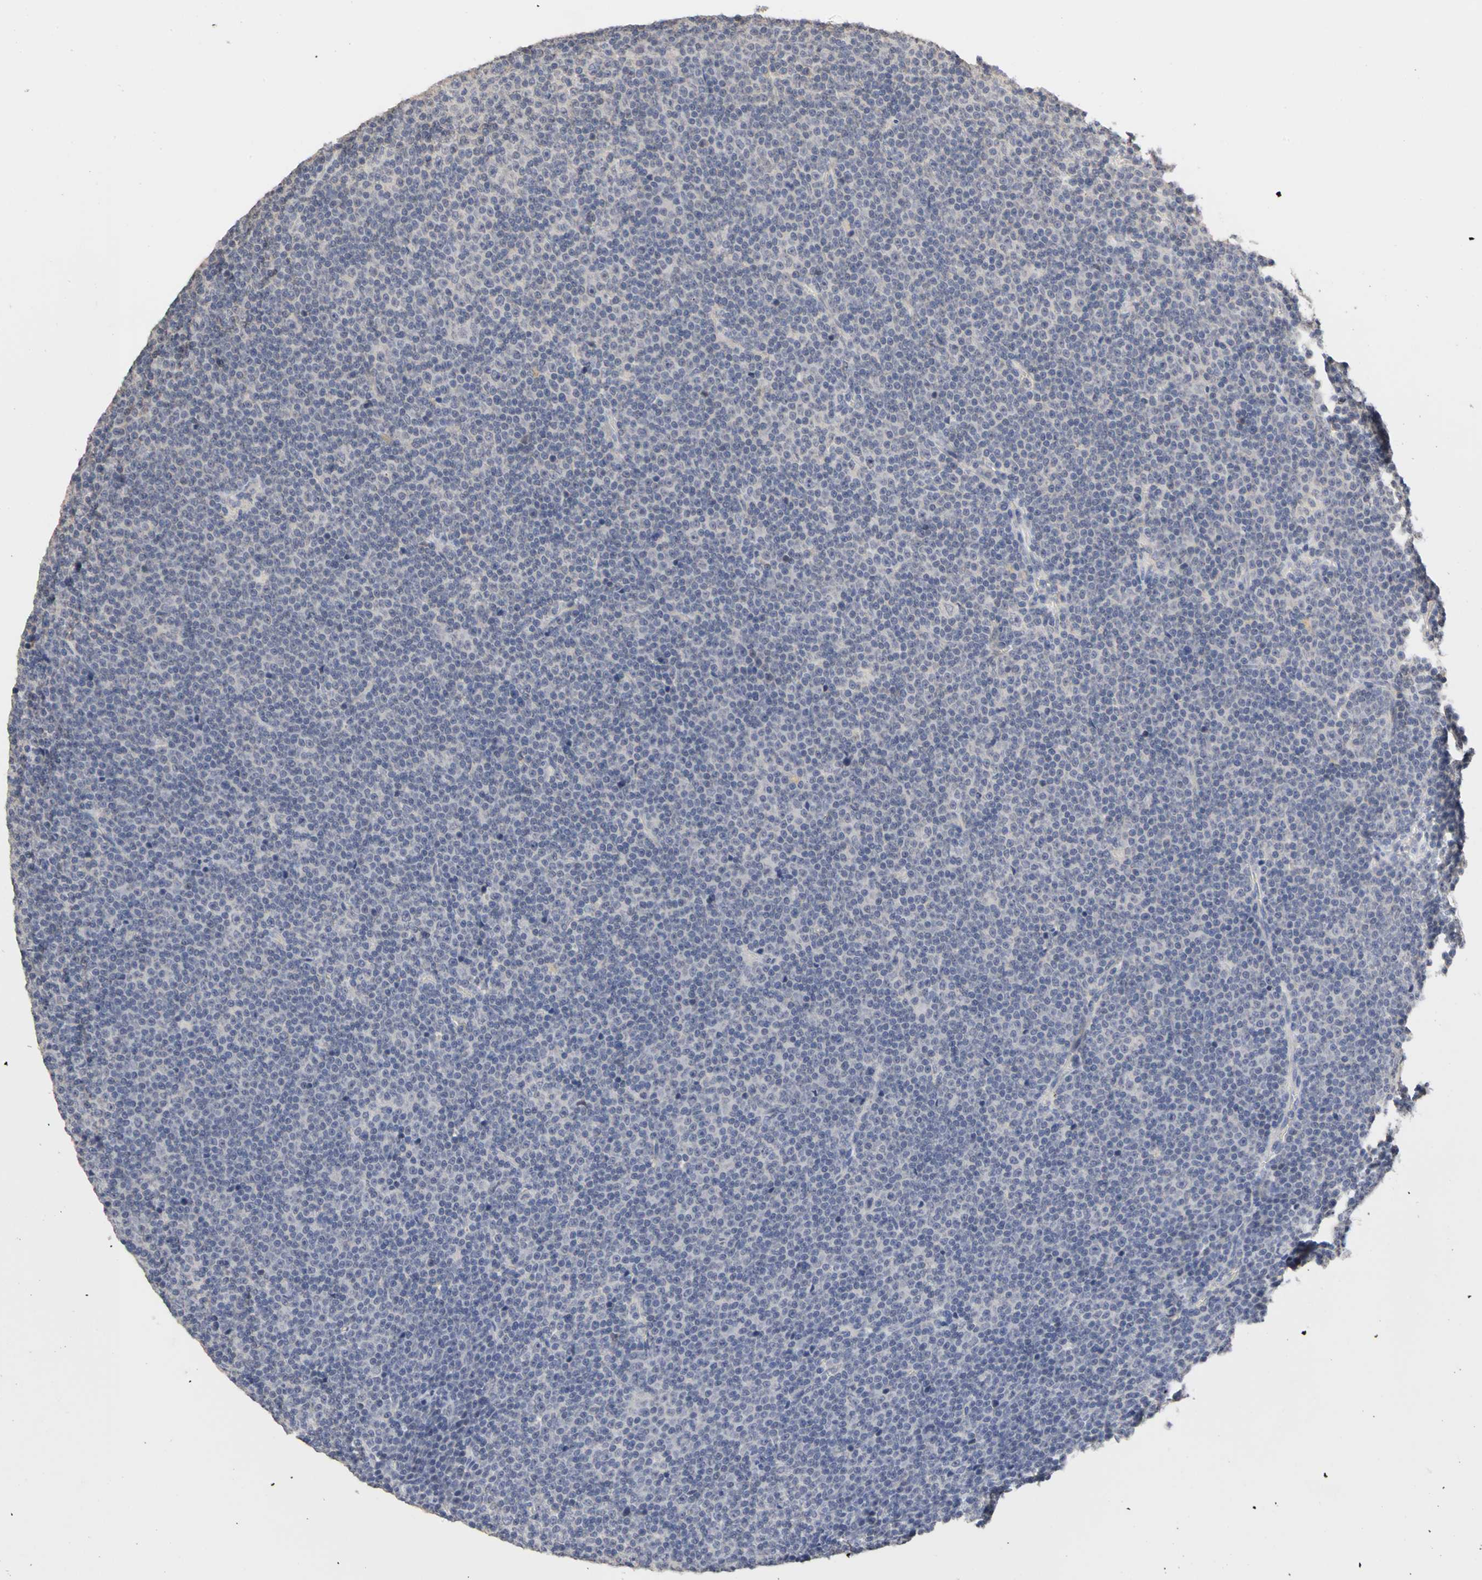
{"staining": {"intensity": "negative", "quantity": "none", "location": "none"}, "tissue": "lymphoma", "cell_type": "Tumor cells", "image_type": "cancer", "snomed": [{"axis": "morphology", "description": "Malignant lymphoma, non-Hodgkin's type, Low grade"}, {"axis": "topography", "description": "Lymph node"}], "caption": "This is an IHC micrograph of human low-grade malignant lymphoma, non-Hodgkin's type. There is no staining in tumor cells.", "gene": "PGR", "patient": {"sex": "female", "age": 67}}